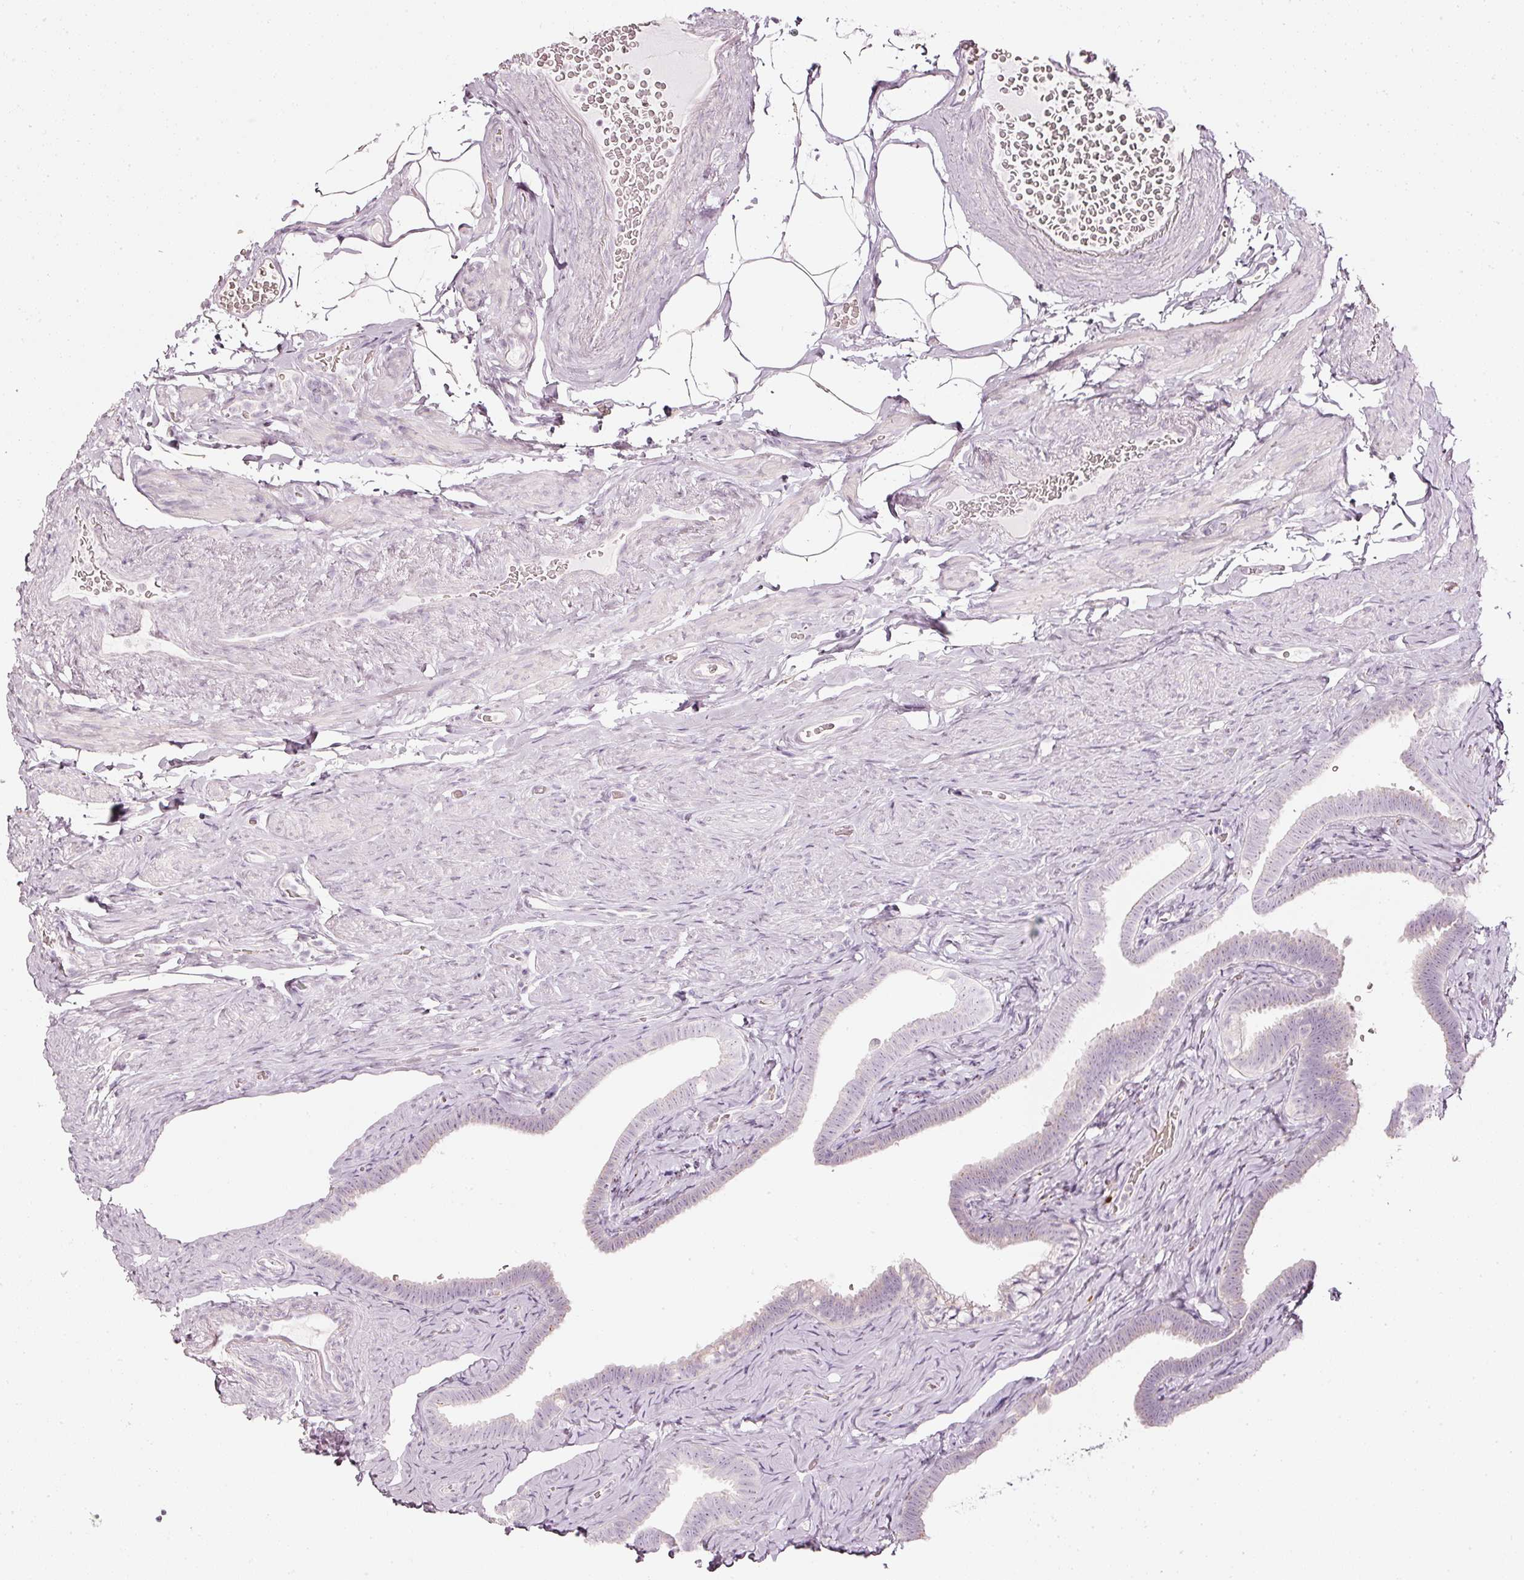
{"staining": {"intensity": "negative", "quantity": "none", "location": "none"}, "tissue": "fallopian tube", "cell_type": "Glandular cells", "image_type": "normal", "snomed": [{"axis": "morphology", "description": "Normal tissue, NOS"}, {"axis": "topography", "description": "Fallopian tube"}], "caption": "Human fallopian tube stained for a protein using immunohistochemistry exhibits no expression in glandular cells.", "gene": "SDF4", "patient": {"sex": "female", "age": 69}}